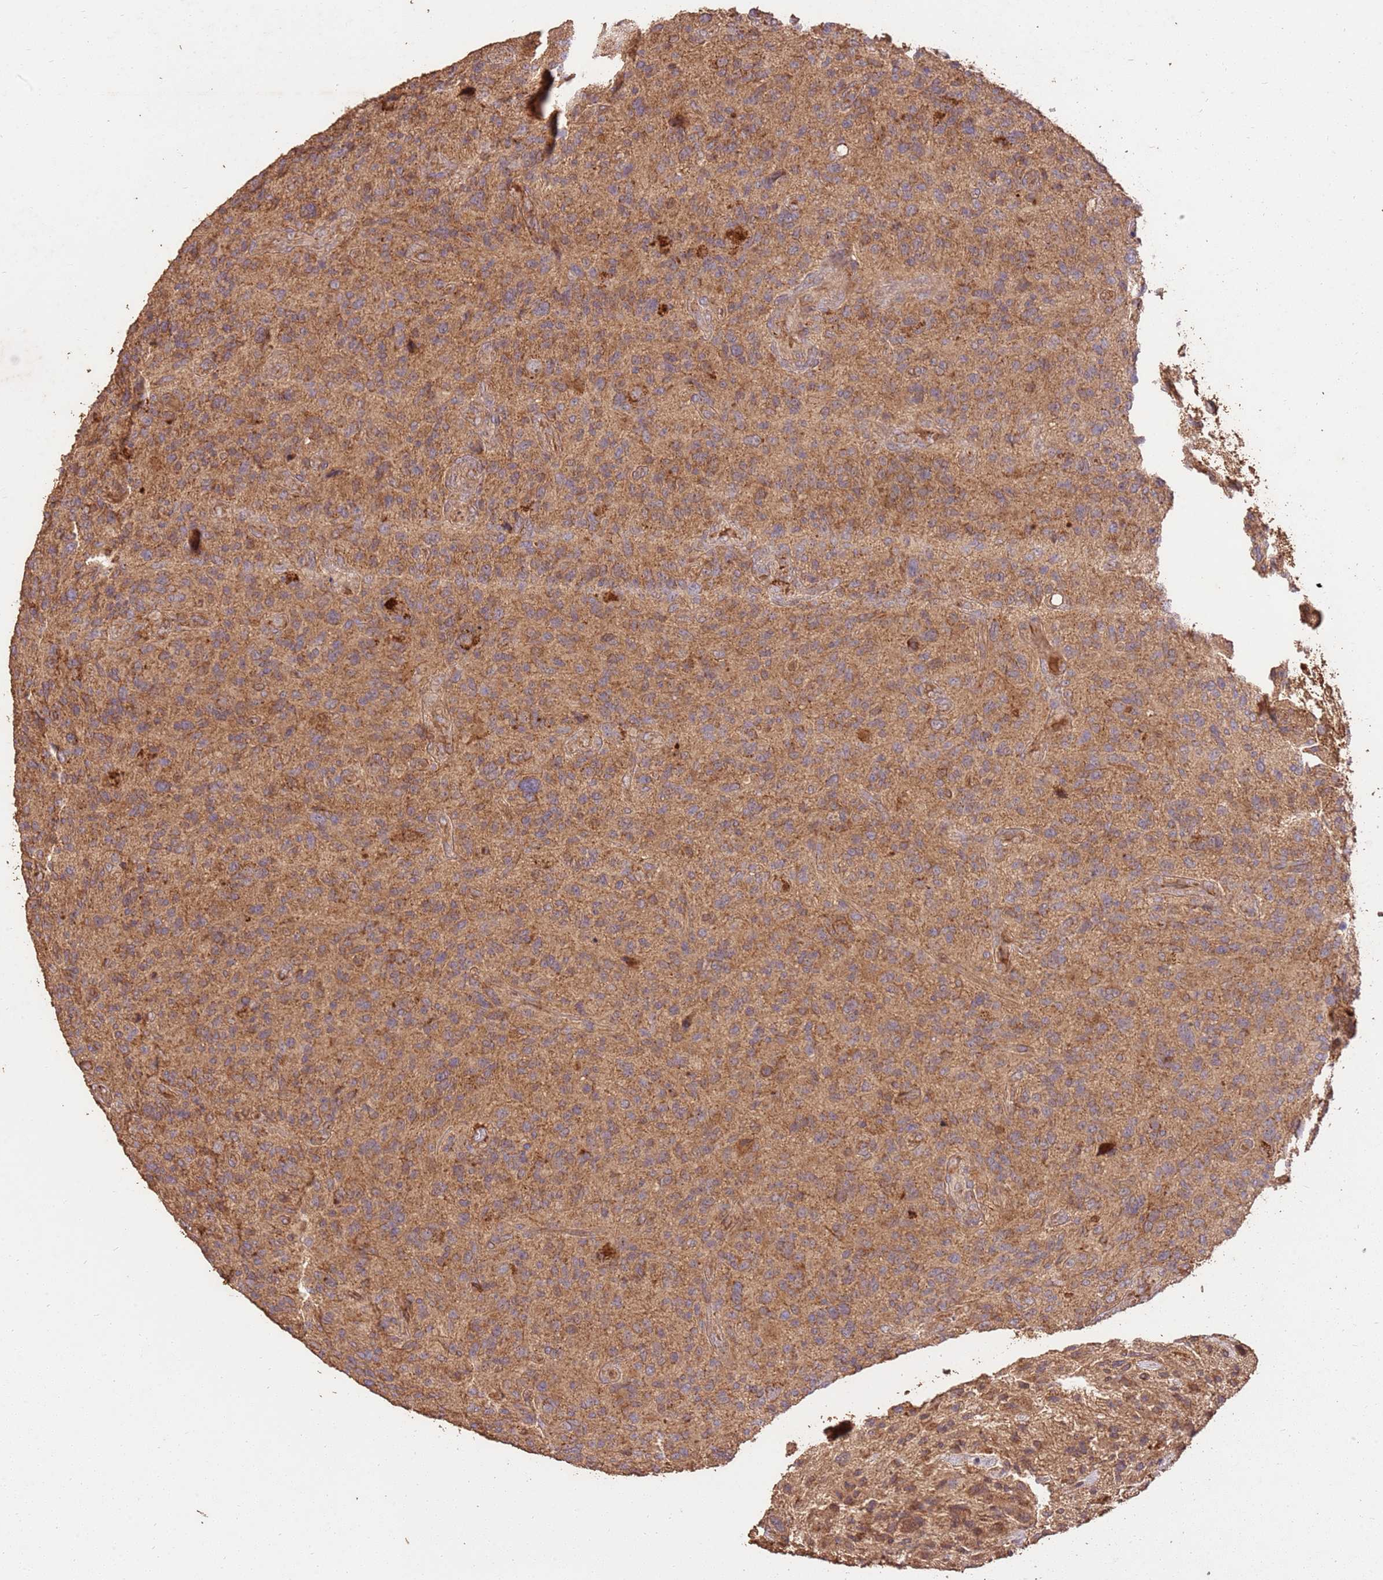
{"staining": {"intensity": "weak", "quantity": "25%-75%", "location": "cytoplasmic/membranous"}, "tissue": "glioma", "cell_type": "Tumor cells", "image_type": "cancer", "snomed": [{"axis": "morphology", "description": "Glioma, malignant, High grade"}, {"axis": "topography", "description": "Brain"}], "caption": "IHC histopathology image of human glioma stained for a protein (brown), which exhibits low levels of weak cytoplasmic/membranous staining in approximately 25%-75% of tumor cells.", "gene": "LRRC28", "patient": {"sex": "male", "age": 47}}